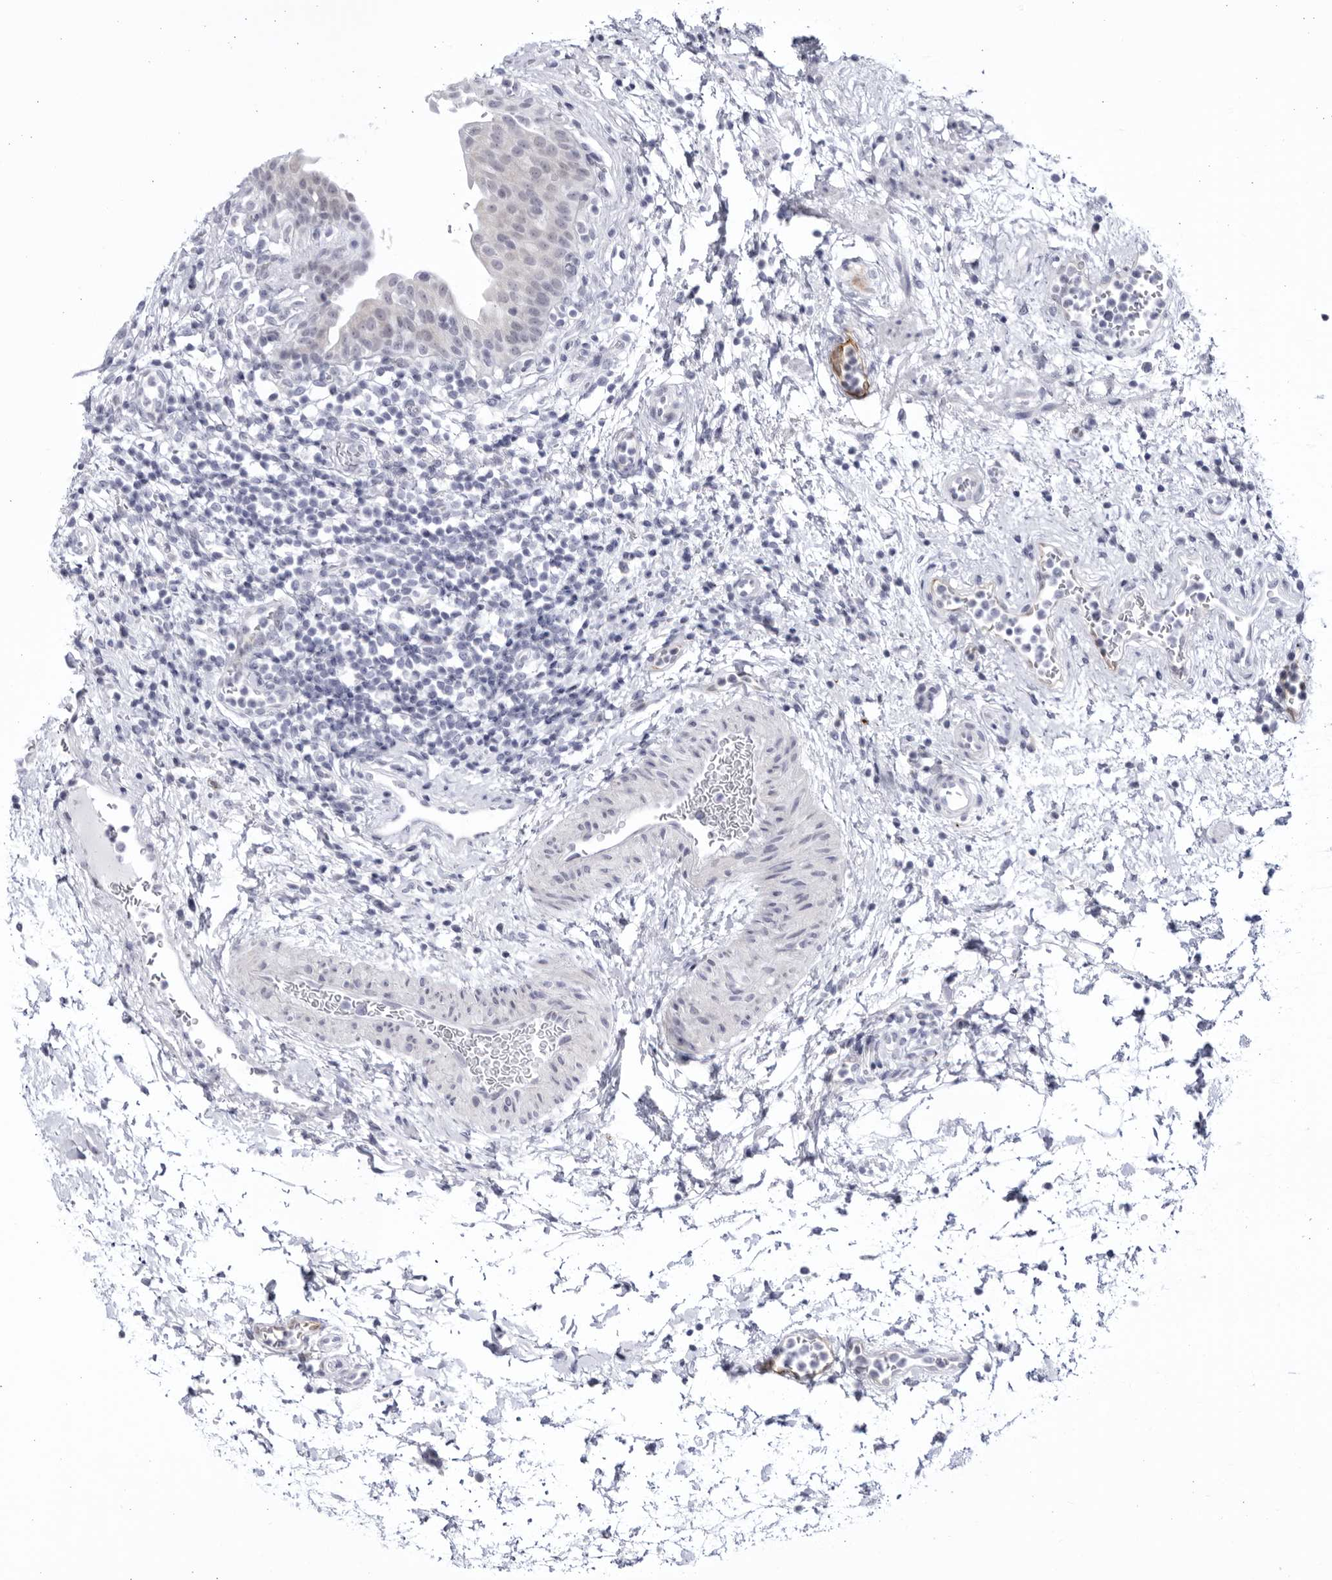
{"staining": {"intensity": "negative", "quantity": "none", "location": "none"}, "tissue": "urinary bladder", "cell_type": "Urothelial cells", "image_type": "normal", "snomed": [{"axis": "morphology", "description": "Normal tissue, NOS"}, {"axis": "topography", "description": "Urinary bladder"}], "caption": "Immunohistochemical staining of benign human urinary bladder demonstrates no significant staining in urothelial cells.", "gene": "CCDC181", "patient": {"sex": "male", "age": 37}}